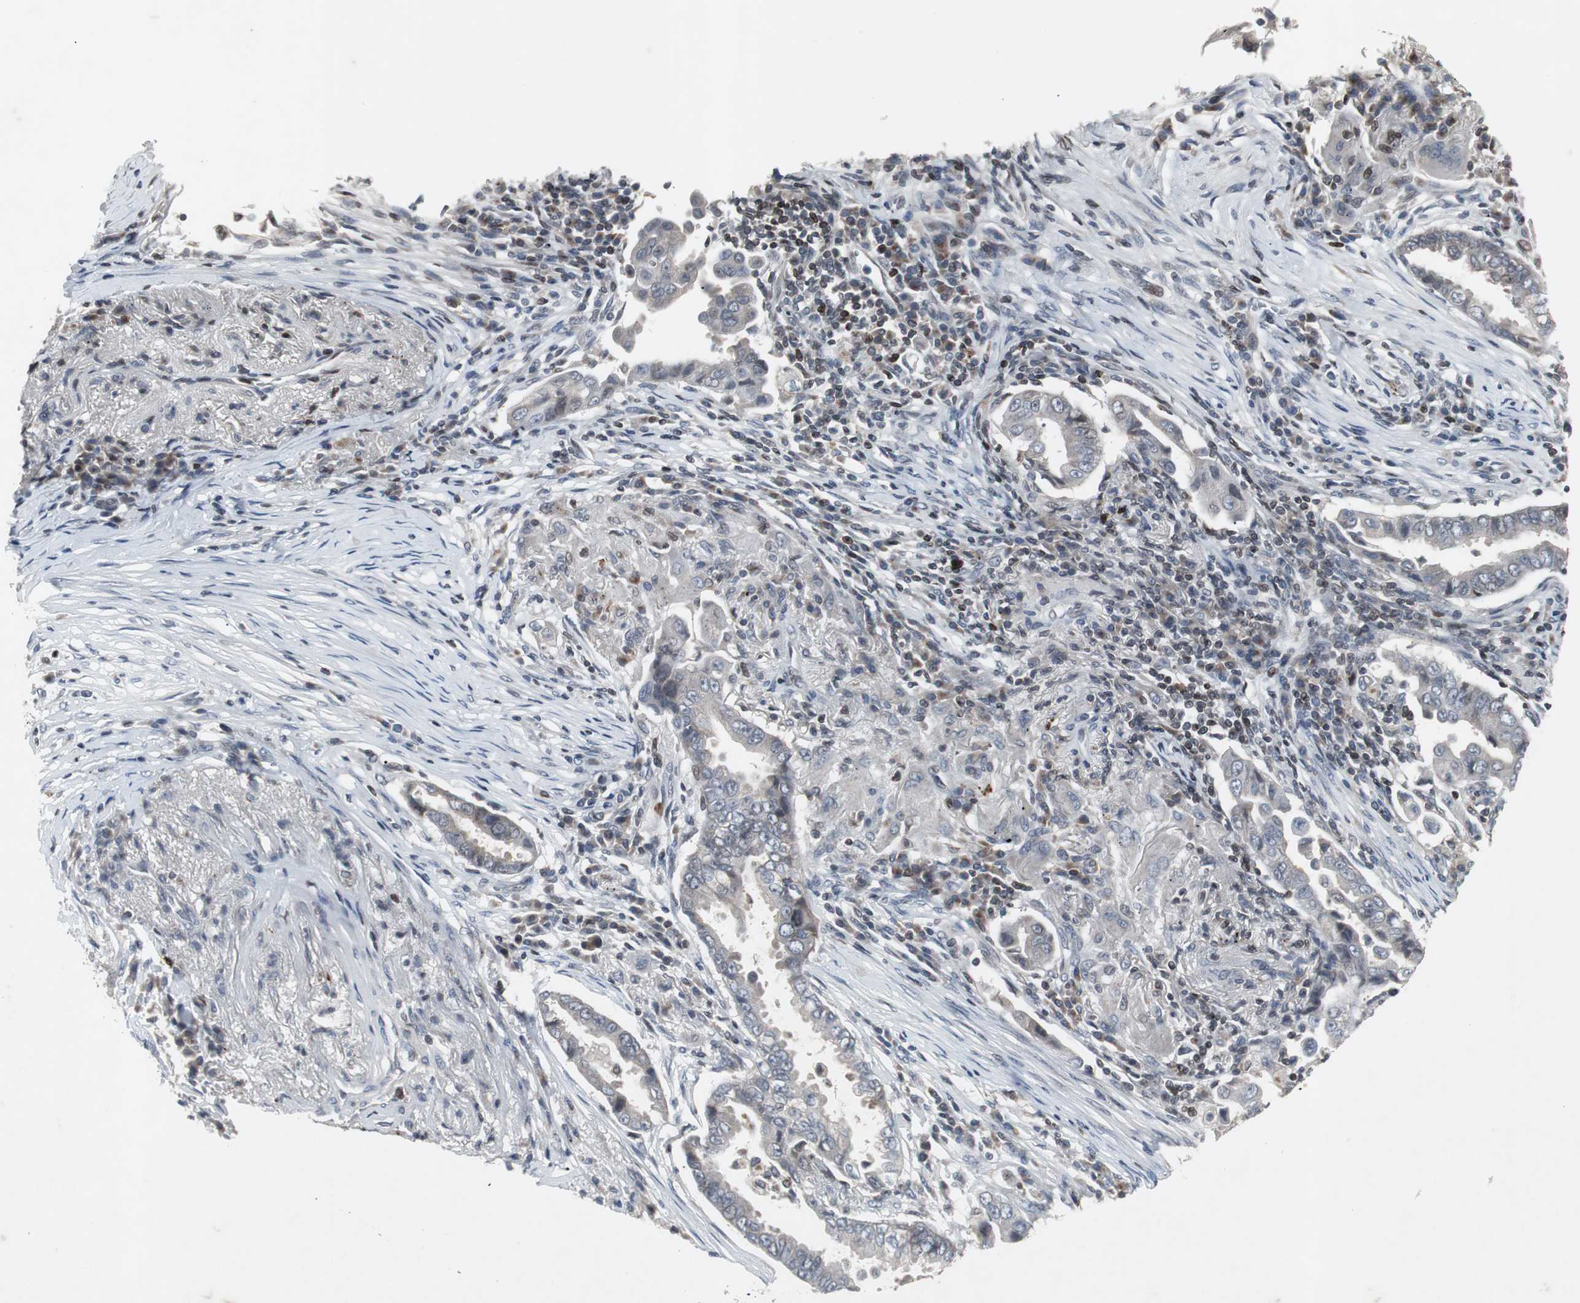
{"staining": {"intensity": "negative", "quantity": "none", "location": "none"}, "tissue": "lung cancer", "cell_type": "Tumor cells", "image_type": "cancer", "snomed": [{"axis": "morphology", "description": "Normal tissue, NOS"}, {"axis": "morphology", "description": "Inflammation, NOS"}, {"axis": "morphology", "description": "Adenocarcinoma, NOS"}, {"axis": "topography", "description": "Lung"}], "caption": "A high-resolution micrograph shows immunohistochemistry staining of lung cancer, which shows no significant positivity in tumor cells. The staining is performed using DAB (3,3'-diaminobenzidine) brown chromogen with nuclei counter-stained in using hematoxylin.", "gene": "ZNF396", "patient": {"sex": "female", "age": 64}}